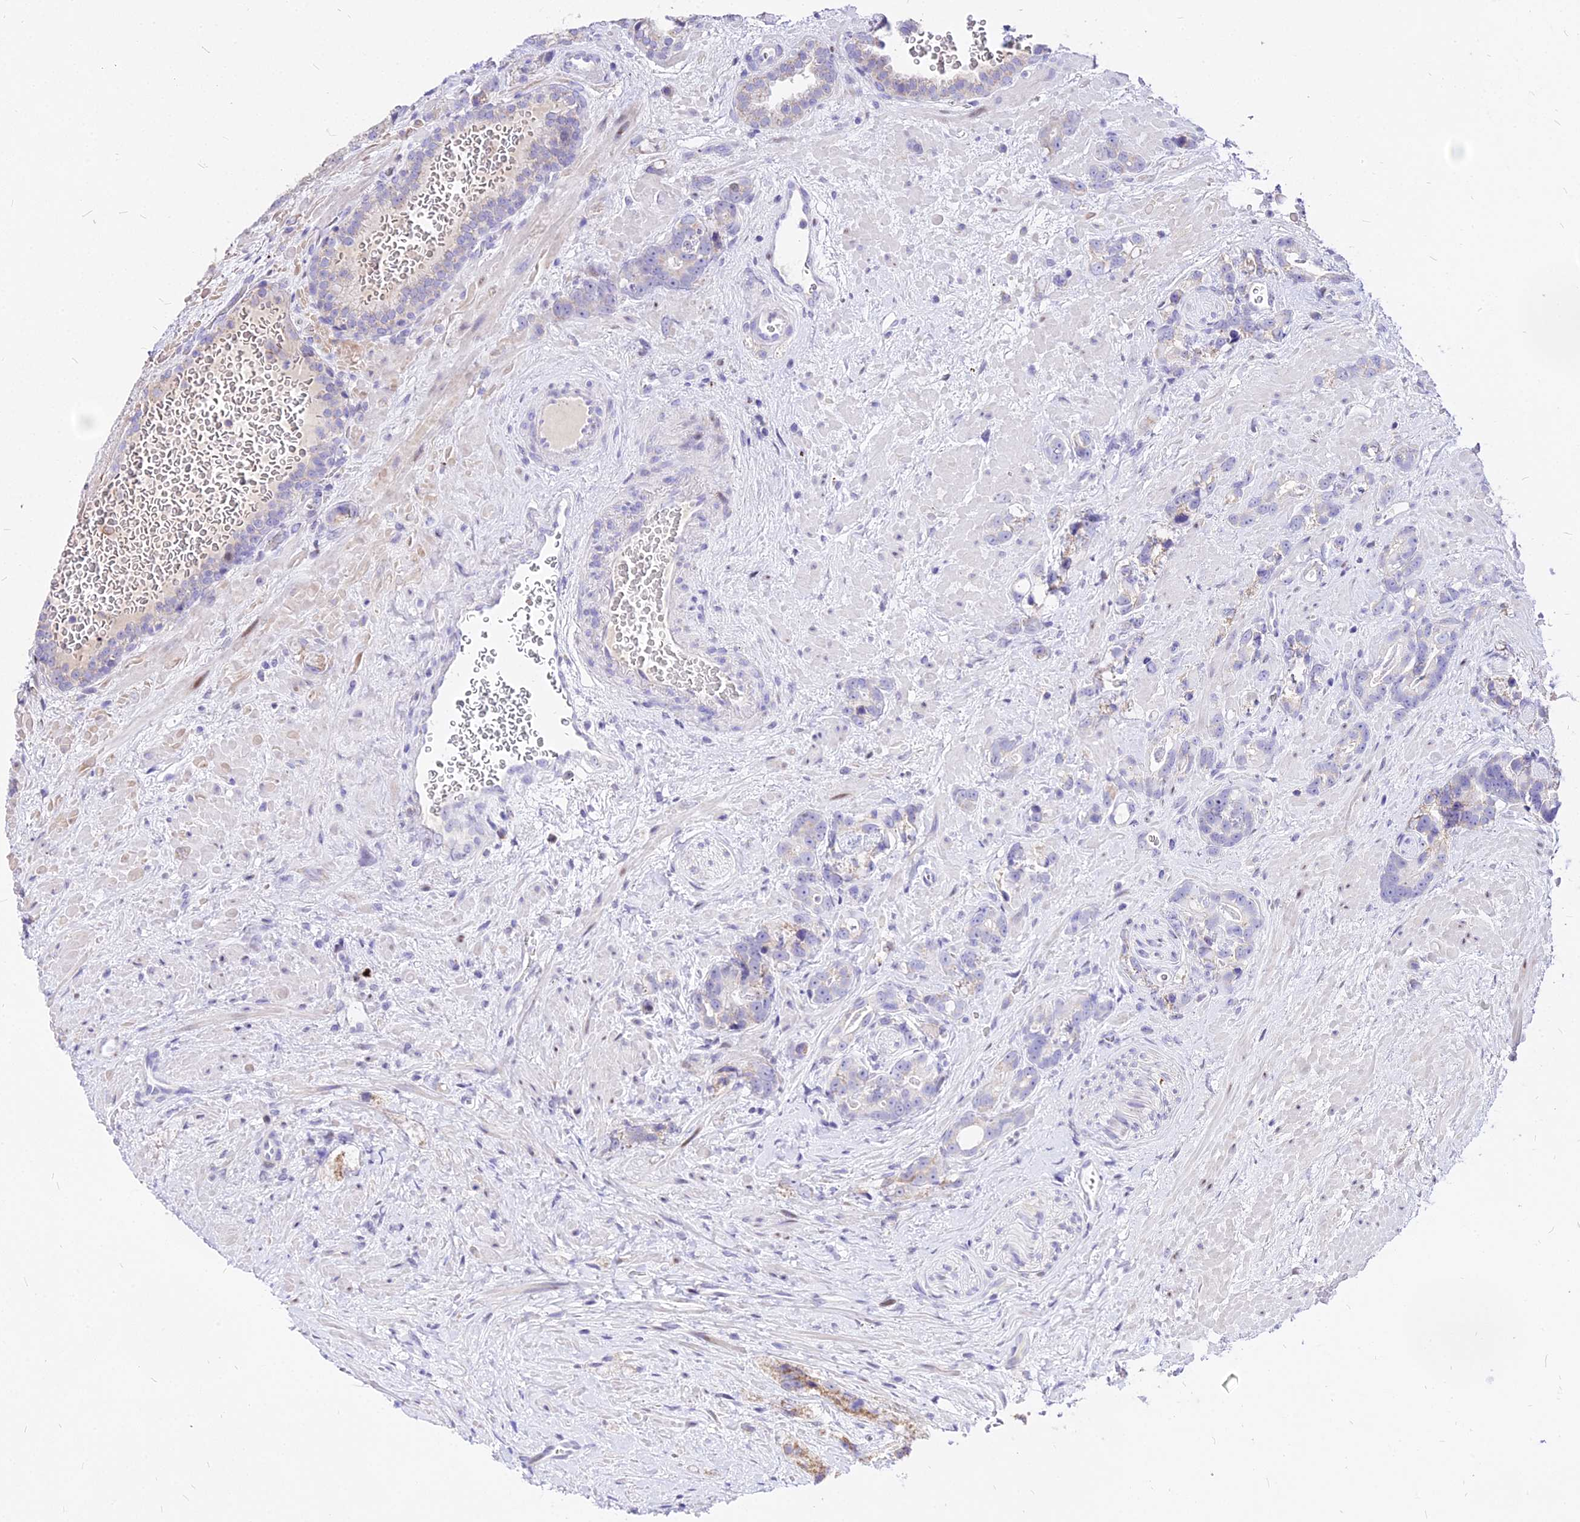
{"staining": {"intensity": "negative", "quantity": "none", "location": "none"}, "tissue": "prostate cancer", "cell_type": "Tumor cells", "image_type": "cancer", "snomed": [{"axis": "morphology", "description": "Adenocarcinoma, High grade"}, {"axis": "topography", "description": "Prostate"}], "caption": "Immunohistochemical staining of human prostate high-grade adenocarcinoma shows no significant staining in tumor cells. (DAB (3,3'-diaminobenzidine) immunohistochemistry with hematoxylin counter stain).", "gene": "CARD18", "patient": {"sex": "male", "age": 74}}